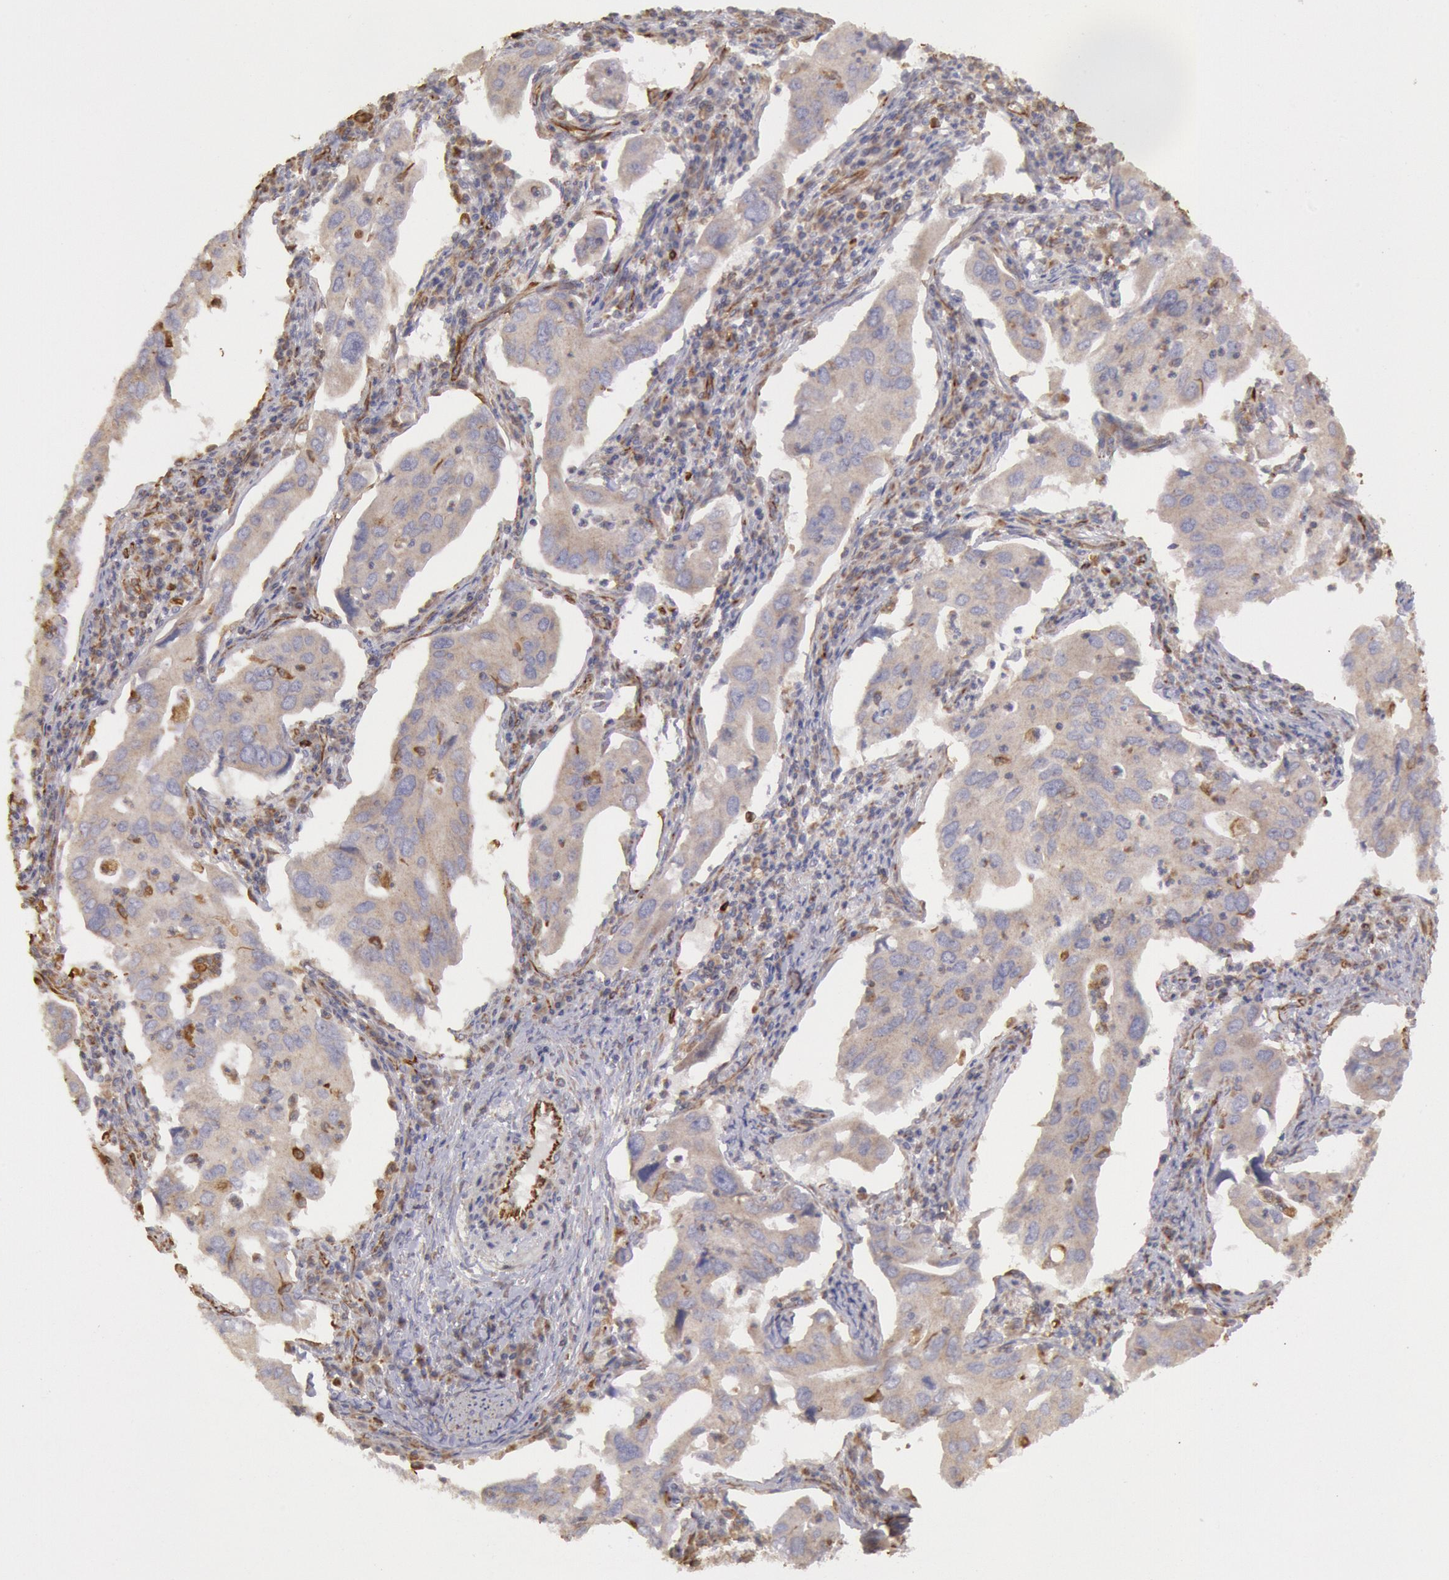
{"staining": {"intensity": "weak", "quantity": ">75%", "location": "cytoplasmic/membranous"}, "tissue": "lung cancer", "cell_type": "Tumor cells", "image_type": "cancer", "snomed": [{"axis": "morphology", "description": "Adenocarcinoma, NOS"}, {"axis": "topography", "description": "Lung"}], "caption": "Lung cancer tissue exhibits weak cytoplasmic/membranous positivity in approximately >75% of tumor cells", "gene": "RNF139", "patient": {"sex": "male", "age": 48}}